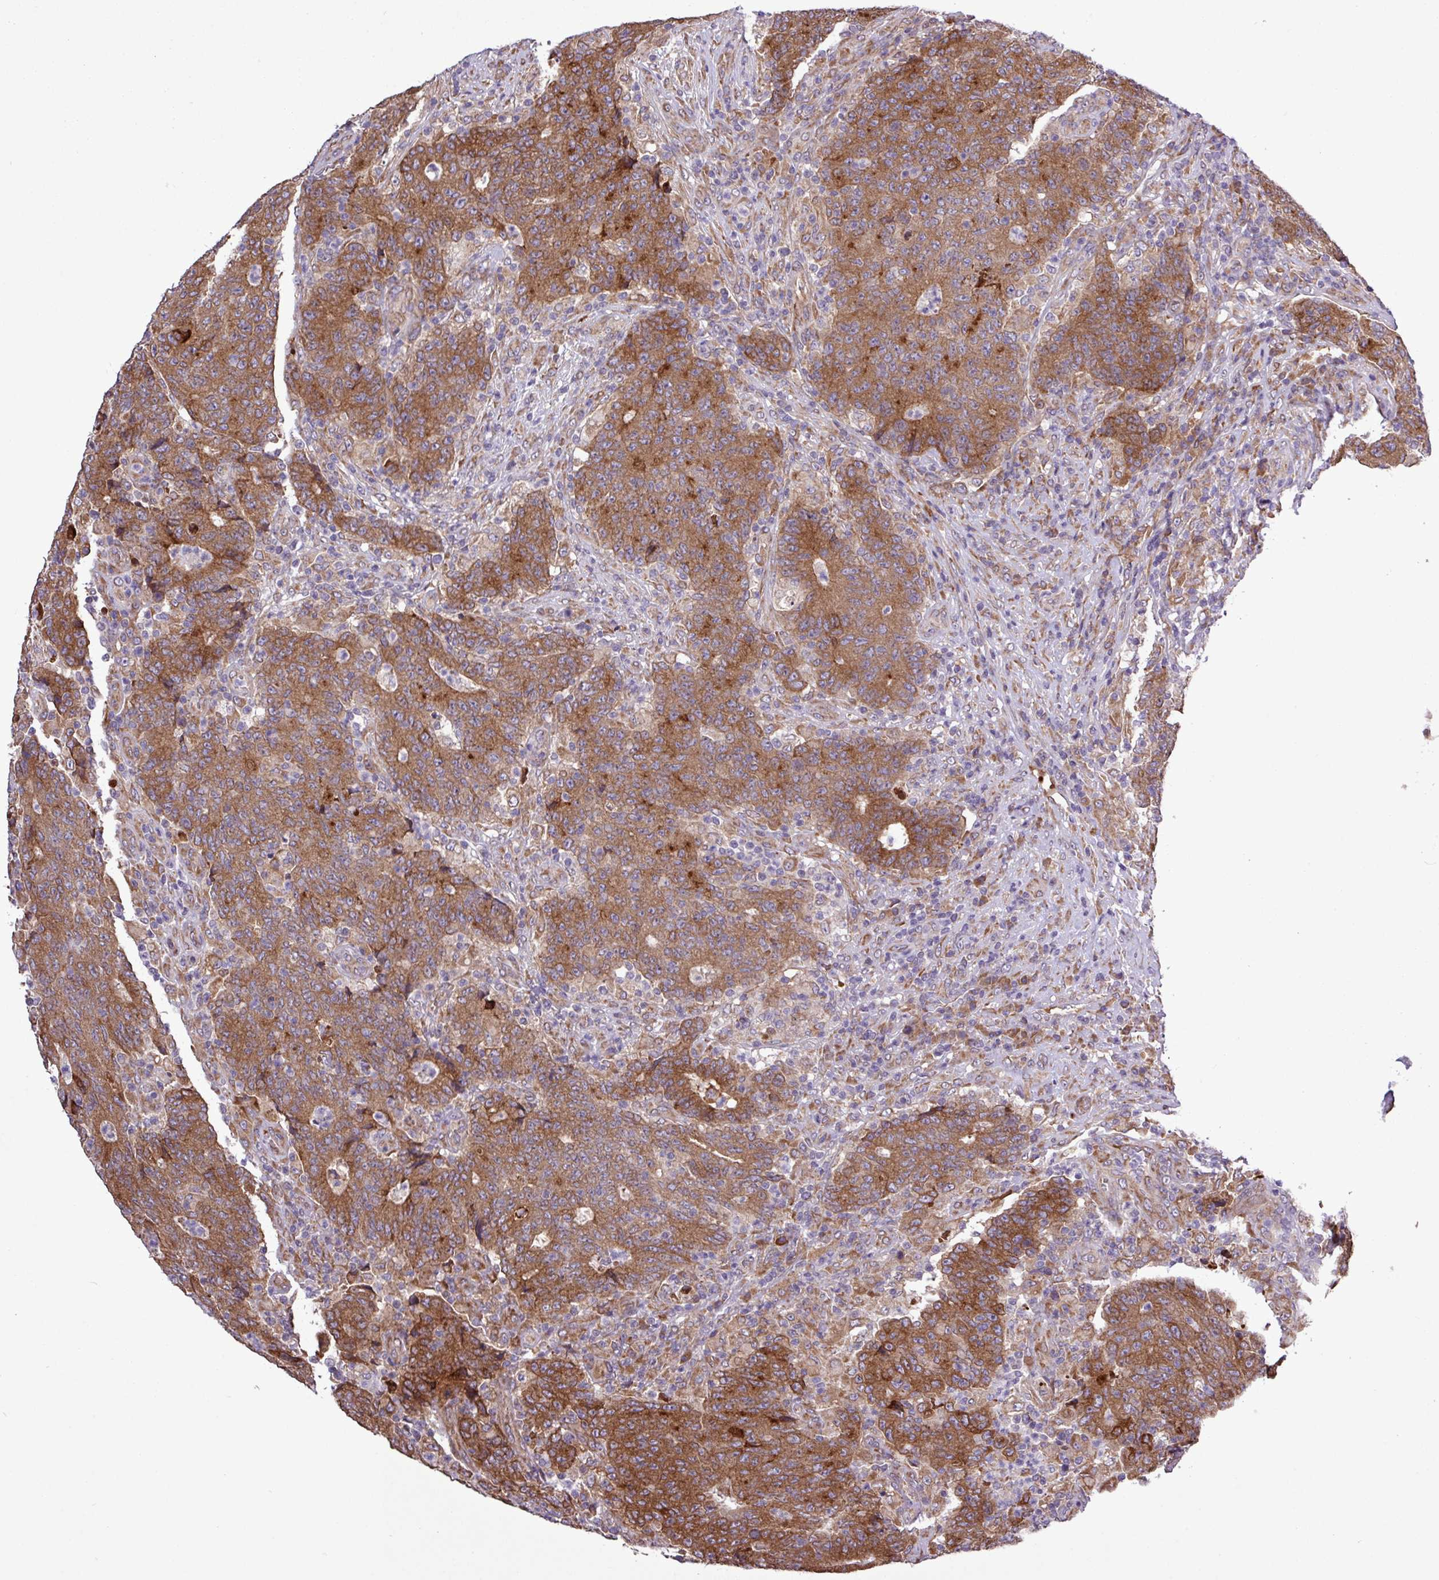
{"staining": {"intensity": "moderate", "quantity": ">75%", "location": "cytoplasmic/membranous"}, "tissue": "colorectal cancer", "cell_type": "Tumor cells", "image_type": "cancer", "snomed": [{"axis": "morphology", "description": "Adenocarcinoma, NOS"}, {"axis": "topography", "description": "Colon"}], "caption": "Colorectal cancer stained for a protein (brown) exhibits moderate cytoplasmic/membranous positive staining in about >75% of tumor cells.", "gene": "MEGF6", "patient": {"sex": "female", "age": 75}}